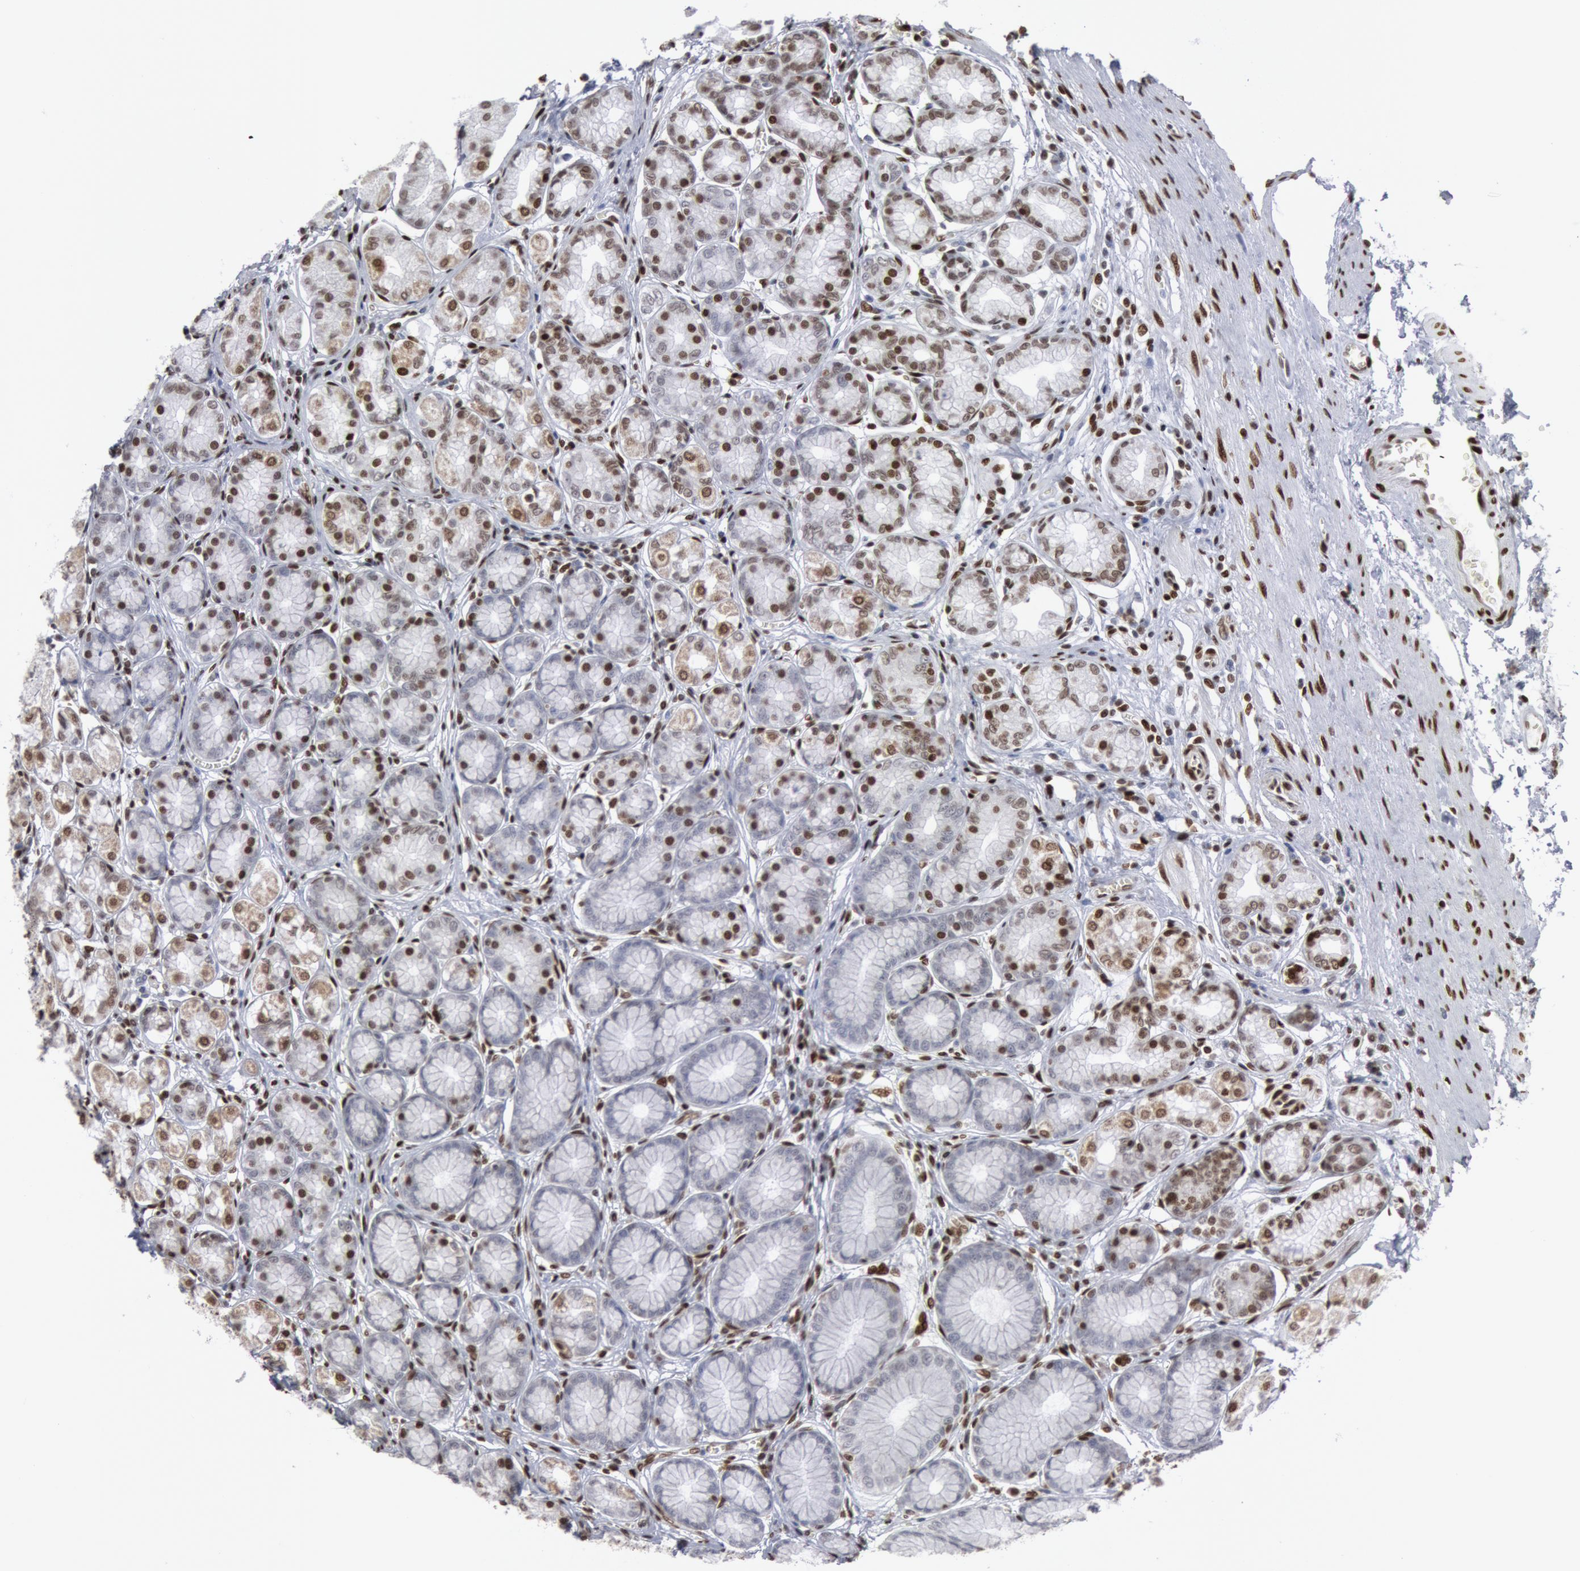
{"staining": {"intensity": "weak", "quantity": "25%-75%", "location": "nuclear"}, "tissue": "stomach", "cell_type": "Glandular cells", "image_type": "normal", "snomed": [{"axis": "morphology", "description": "Normal tissue, NOS"}, {"axis": "topography", "description": "Stomach"}, {"axis": "topography", "description": "Stomach, lower"}], "caption": "DAB (3,3'-diaminobenzidine) immunohistochemical staining of normal human stomach exhibits weak nuclear protein staining in about 25%-75% of glandular cells.", "gene": "MECP2", "patient": {"sex": "male", "age": 76}}